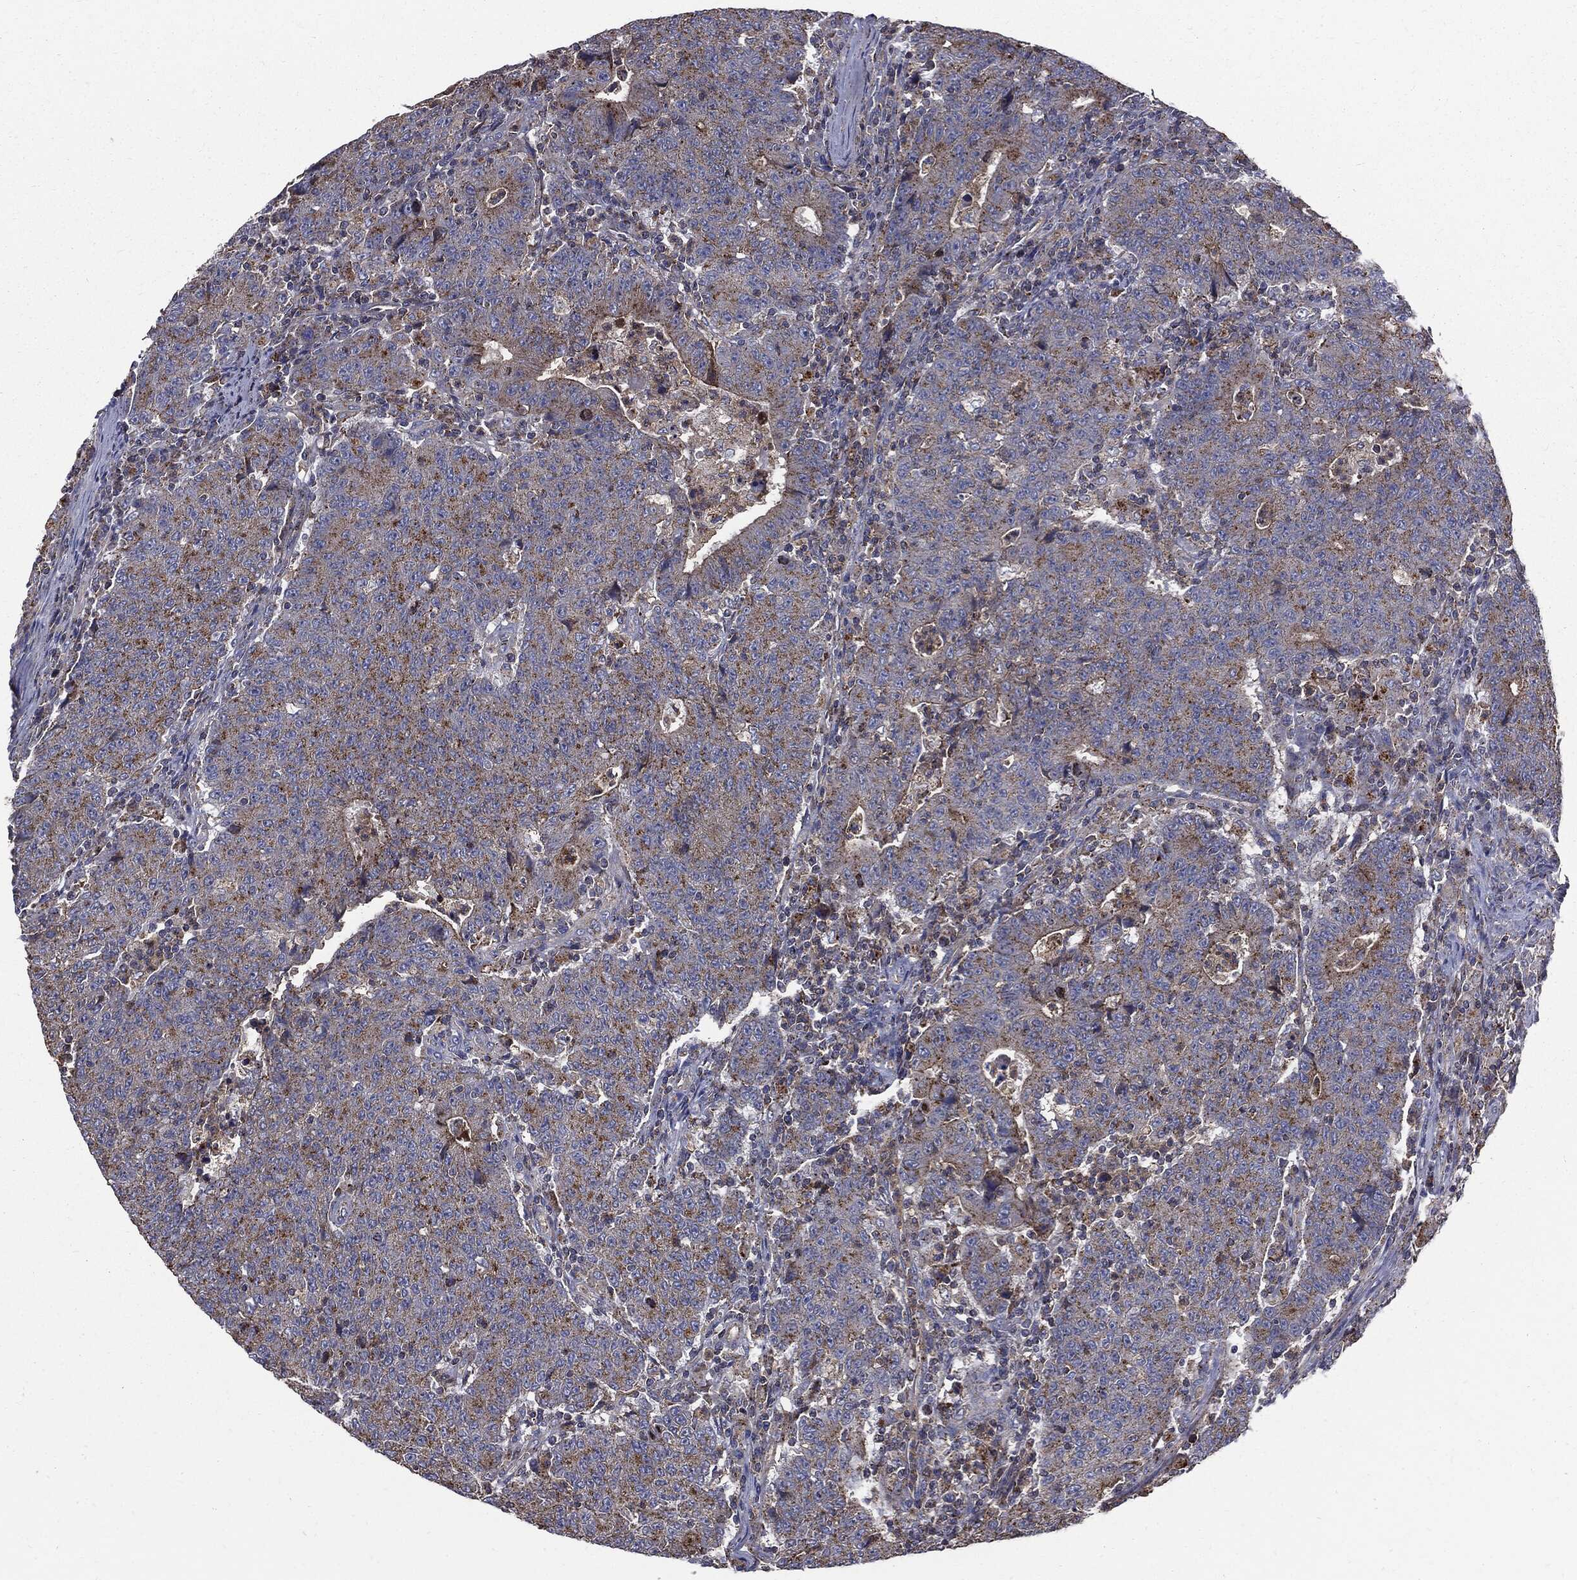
{"staining": {"intensity": "moderate", "quantity": "25%-75%", "location": "cytoplasmic/membranous"}, "tissue": "colorectal cancer", "cell_type": "Tumor cells", "image_type": "cancer", "snomed": [{"axis": "morphology", "description": "Adenocarcinoma, NOS"}, {"axis": "topography", "description": "Colon"}], "caption": "Colorectal adenocarcinoma tissue exhibits moderate cytoplasmic/membranous expression in approximately 25%-75% of tumor cells", "gene": "PDCD6IP", "patient": {"sex": "female", "age": 75}}